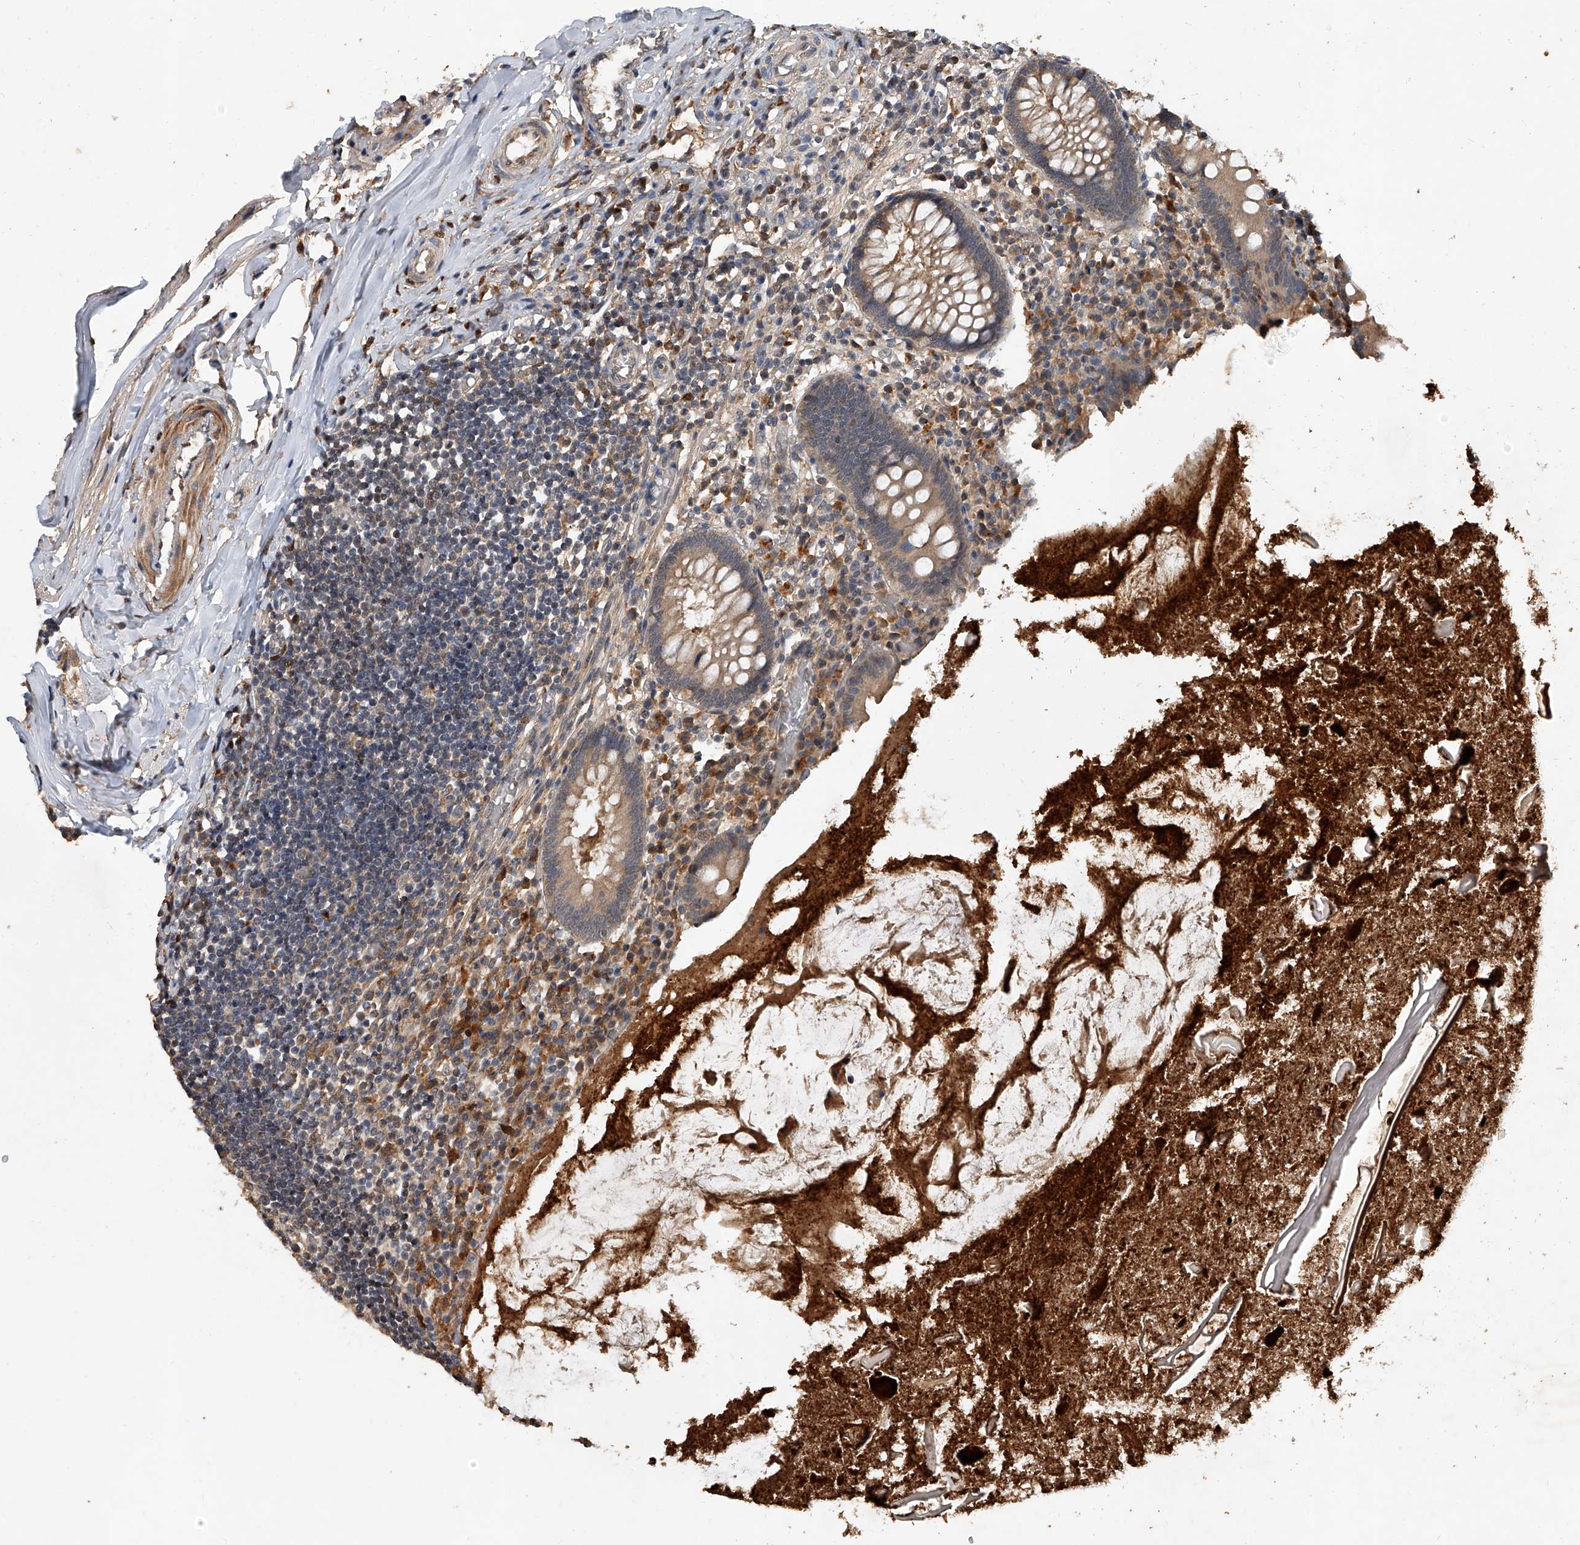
{"staining": {"intensity": "weak", "quantity": ">75%", "location": "cytoplasmic/membranous"}, "tissue": "appendix", "cell_type": "Glandular cells", "image_type": "normal", "snomed": [{"axis": "morphology", "description": "Normal tissue, NOS"}, {"axis": "topography", "description": "Appendix"}], "caption": "Immunohistochemical staining of unremarkable human appendix exhibits >75% levels of weak cytoplasmic/membranous protein staining in approximately >75% of glandular cells. Immunohistochemistry stains the protein of interest in brown and the nuclei are stained blue.", "gene": "JAG2", "patient": {"sex": "female", "age": 17}}